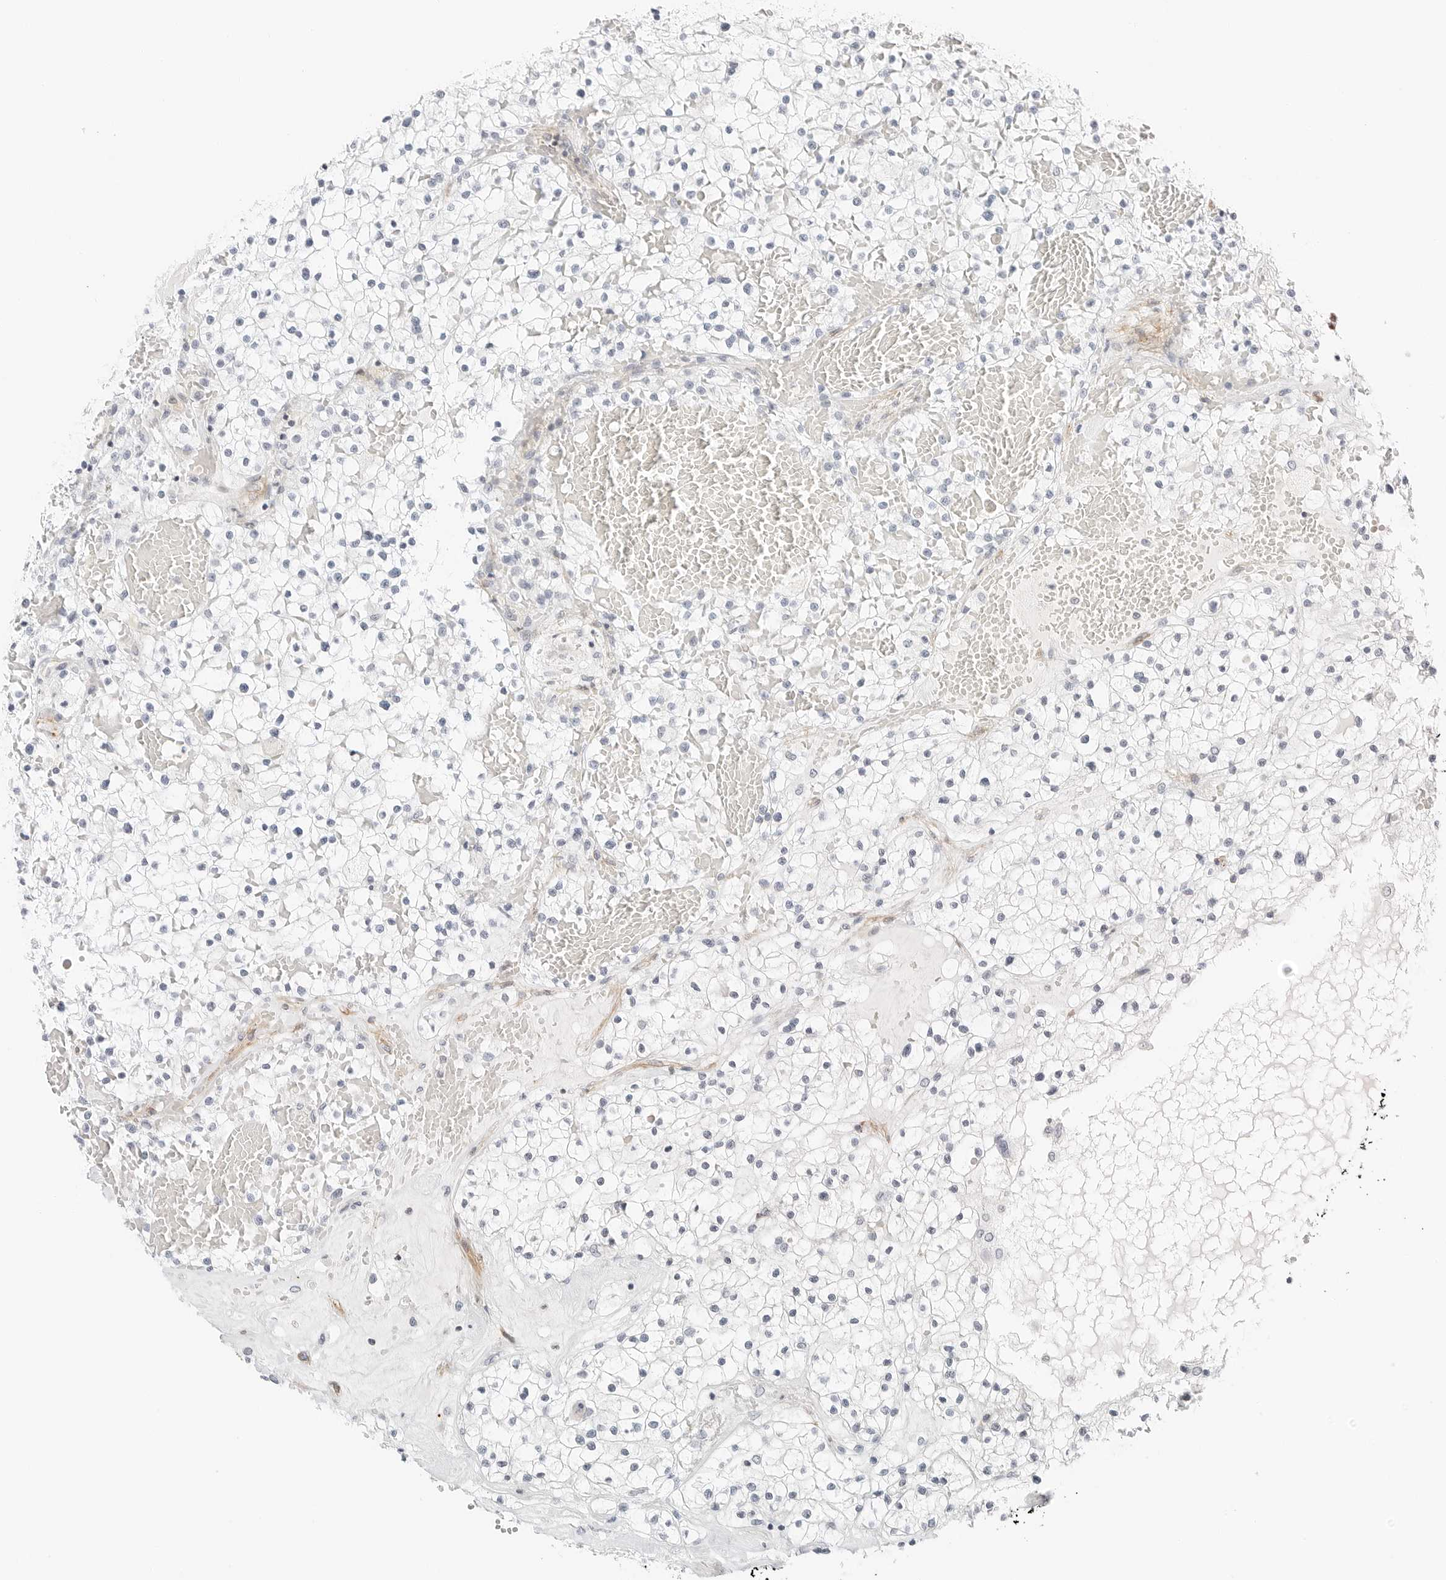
{"staining": {"intensity": "negative", "quantity": "none", "location": "none"}, "tissue": "renal cancer", "cell_type": "Tumor cells", "image_type": "cancer", "snomed": [{"axis": "morphology", "description": "Normal tissue, NOS"}, {"axis": "morphology", "description": "Adenocarcinoma, NOS"}, {"axis": "topography", "description": "Kidney"}], "caption": "This is an immunohistochemistry (IHC) micrograph of human renal cancer (adenocarcinoma). There is no positivity in tumor cells.", "gene": "IQCC", "patient": {"sex": "male", "age": 68}}